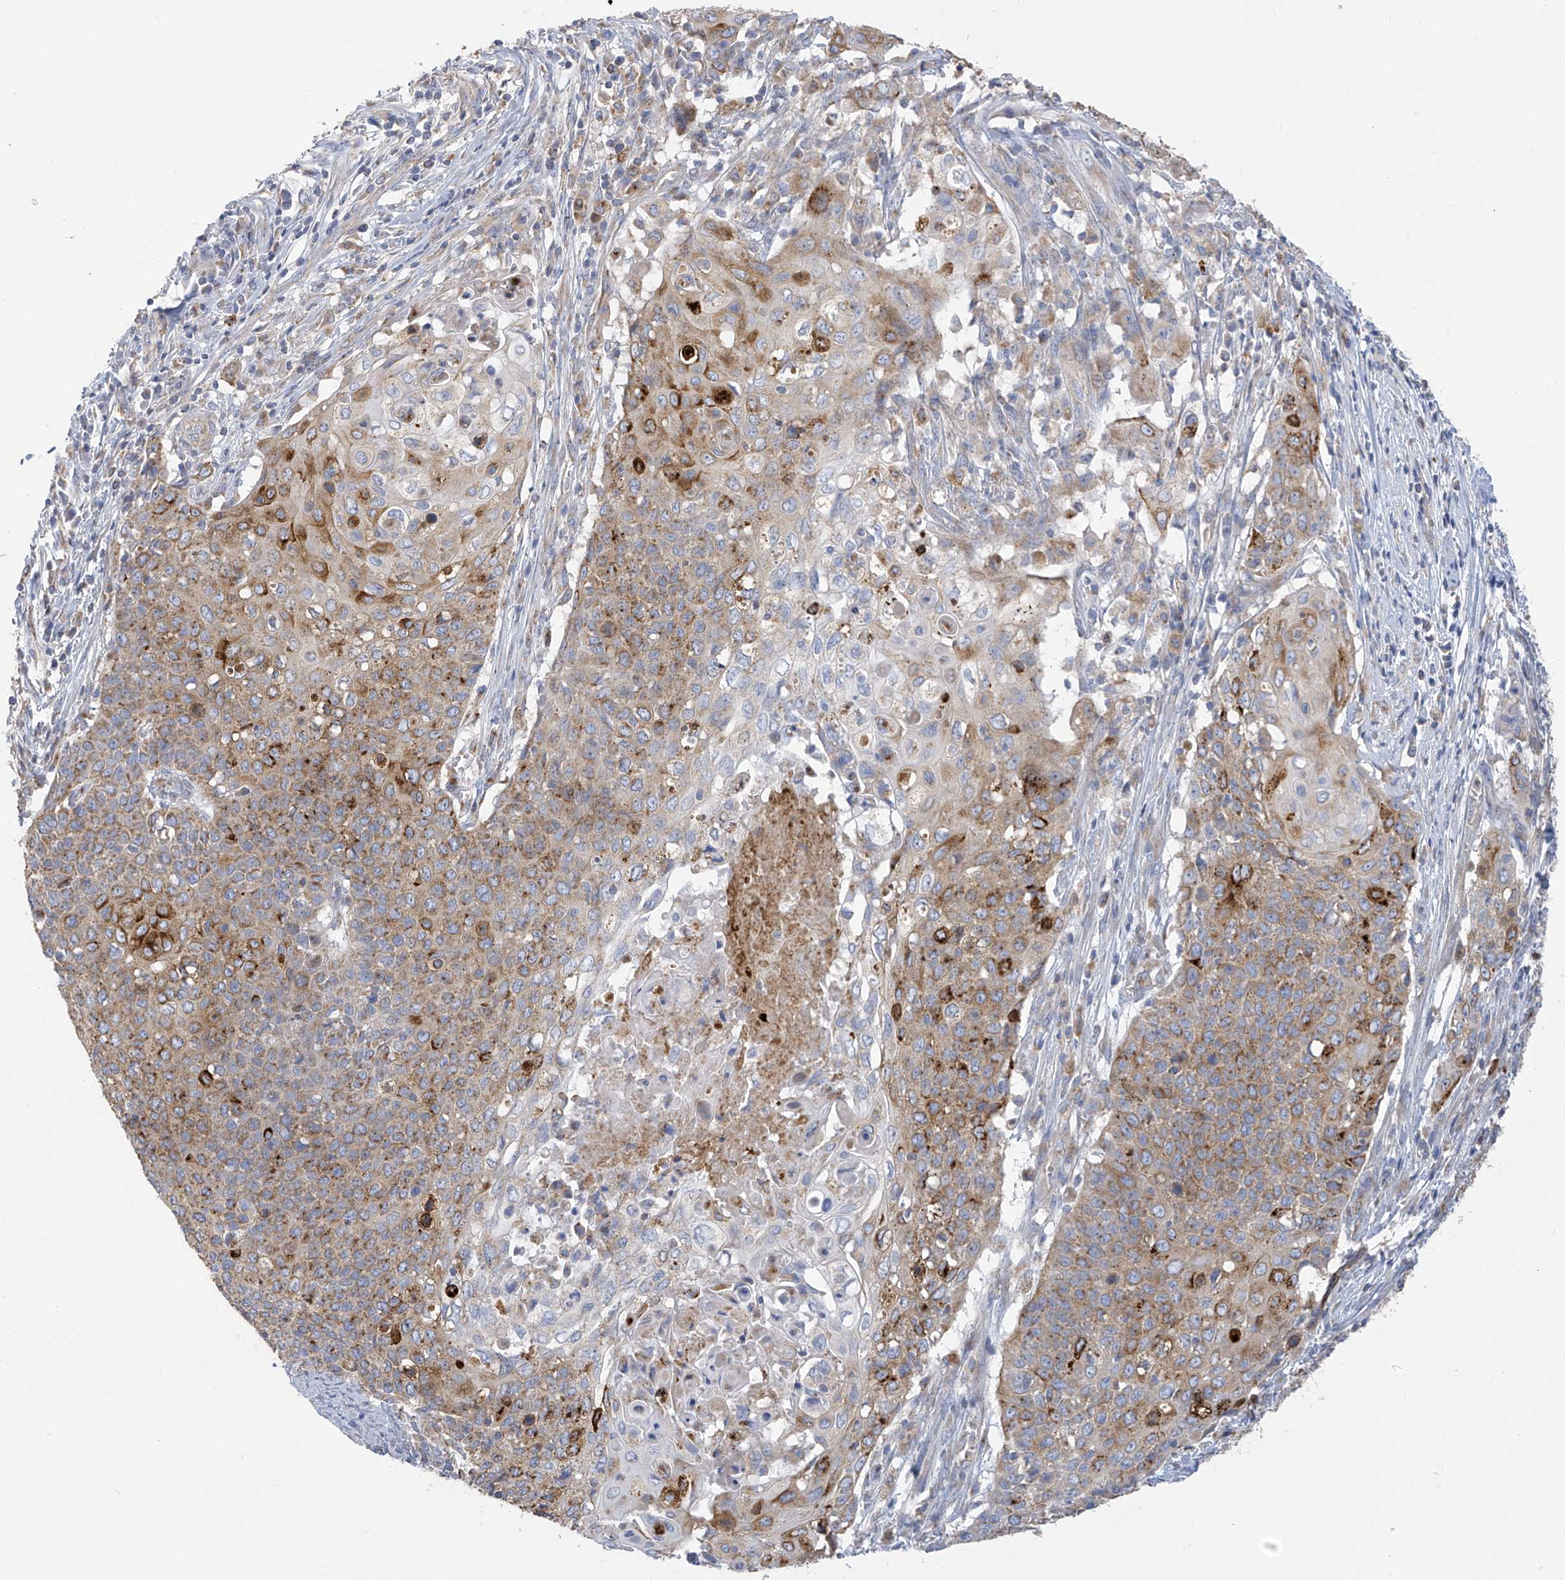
{"staining": {"intensity": "strong", "quantity": "25%-75%", "location": "cytoplasmic/membranous"}, "tissue": "cervical cancer", "cell_type": "Tumor cells", "image_type": "cancer", "snomed": [{"axis": "morphology", "description": "Squamous cell carcinoma, NOS"}, {"axis": "topography", "description": "Cervix"}], "caption": "High-power microscopy captured an immunohistochemistry (IHC) photomicrograph of cervical cancer, revealing strong cytoplasmic/membranous positivity in approximately 25%-75% of tumor cells.", "gene": "ITM2B", "patient": {"sex": "female", "age": 39}}